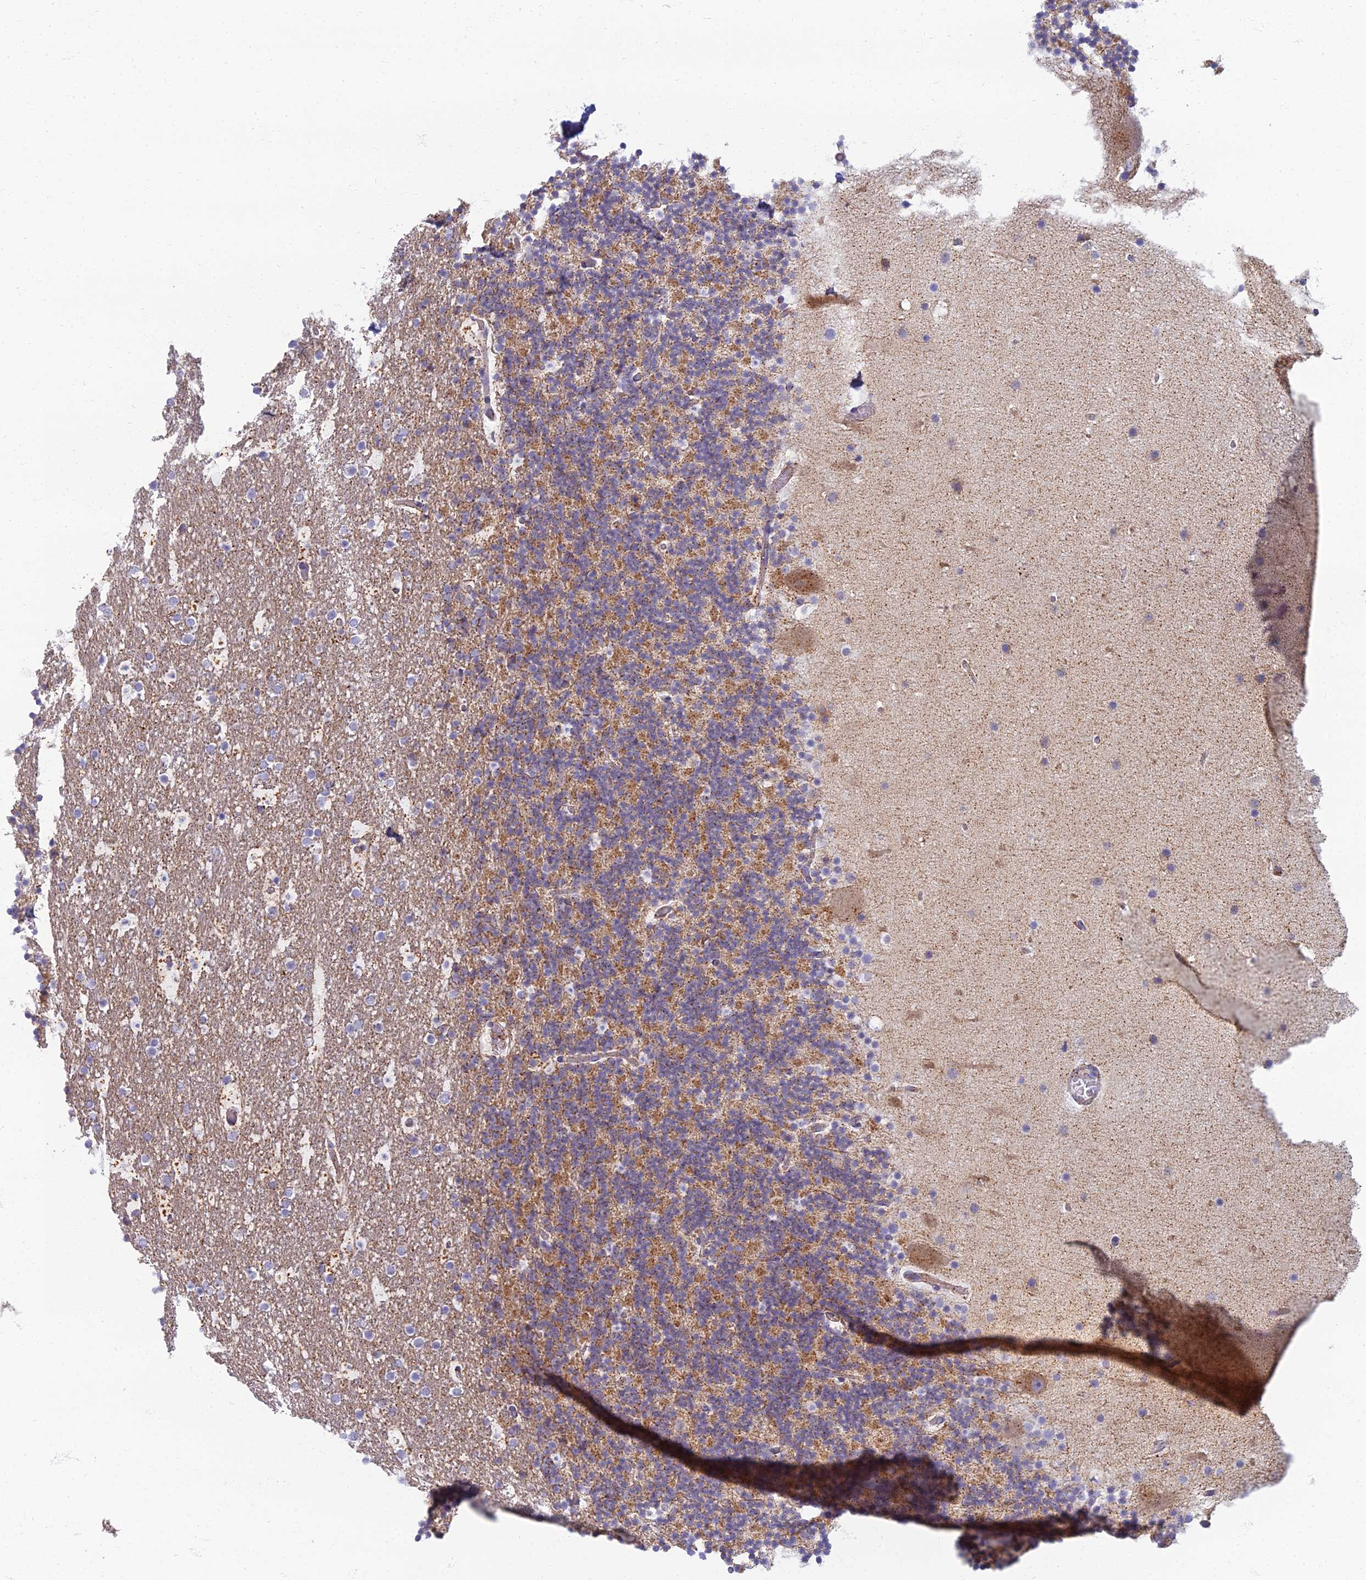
{"staining": {"intensity": "moderate", "quantity": "<25%", "location": "cytoplasmic/membranous"}, "tissue": "cerebellum", "cell_type": "Cells in granular layer", "image_type": "normal", "snomed": [{"axis": "morphology", "description": "Normal tissue, NOS"}, {"axis": "topography", "description": "Cerebellum"}], "caption": "Protein expression analysis of unremarkable human cerebellum reveals moderate cytoplasmic/membranous staining in approximately <25% of cells in granular layer.", "gene": "CHMP4B", "patient": {"sex": "male", "age": 57}}